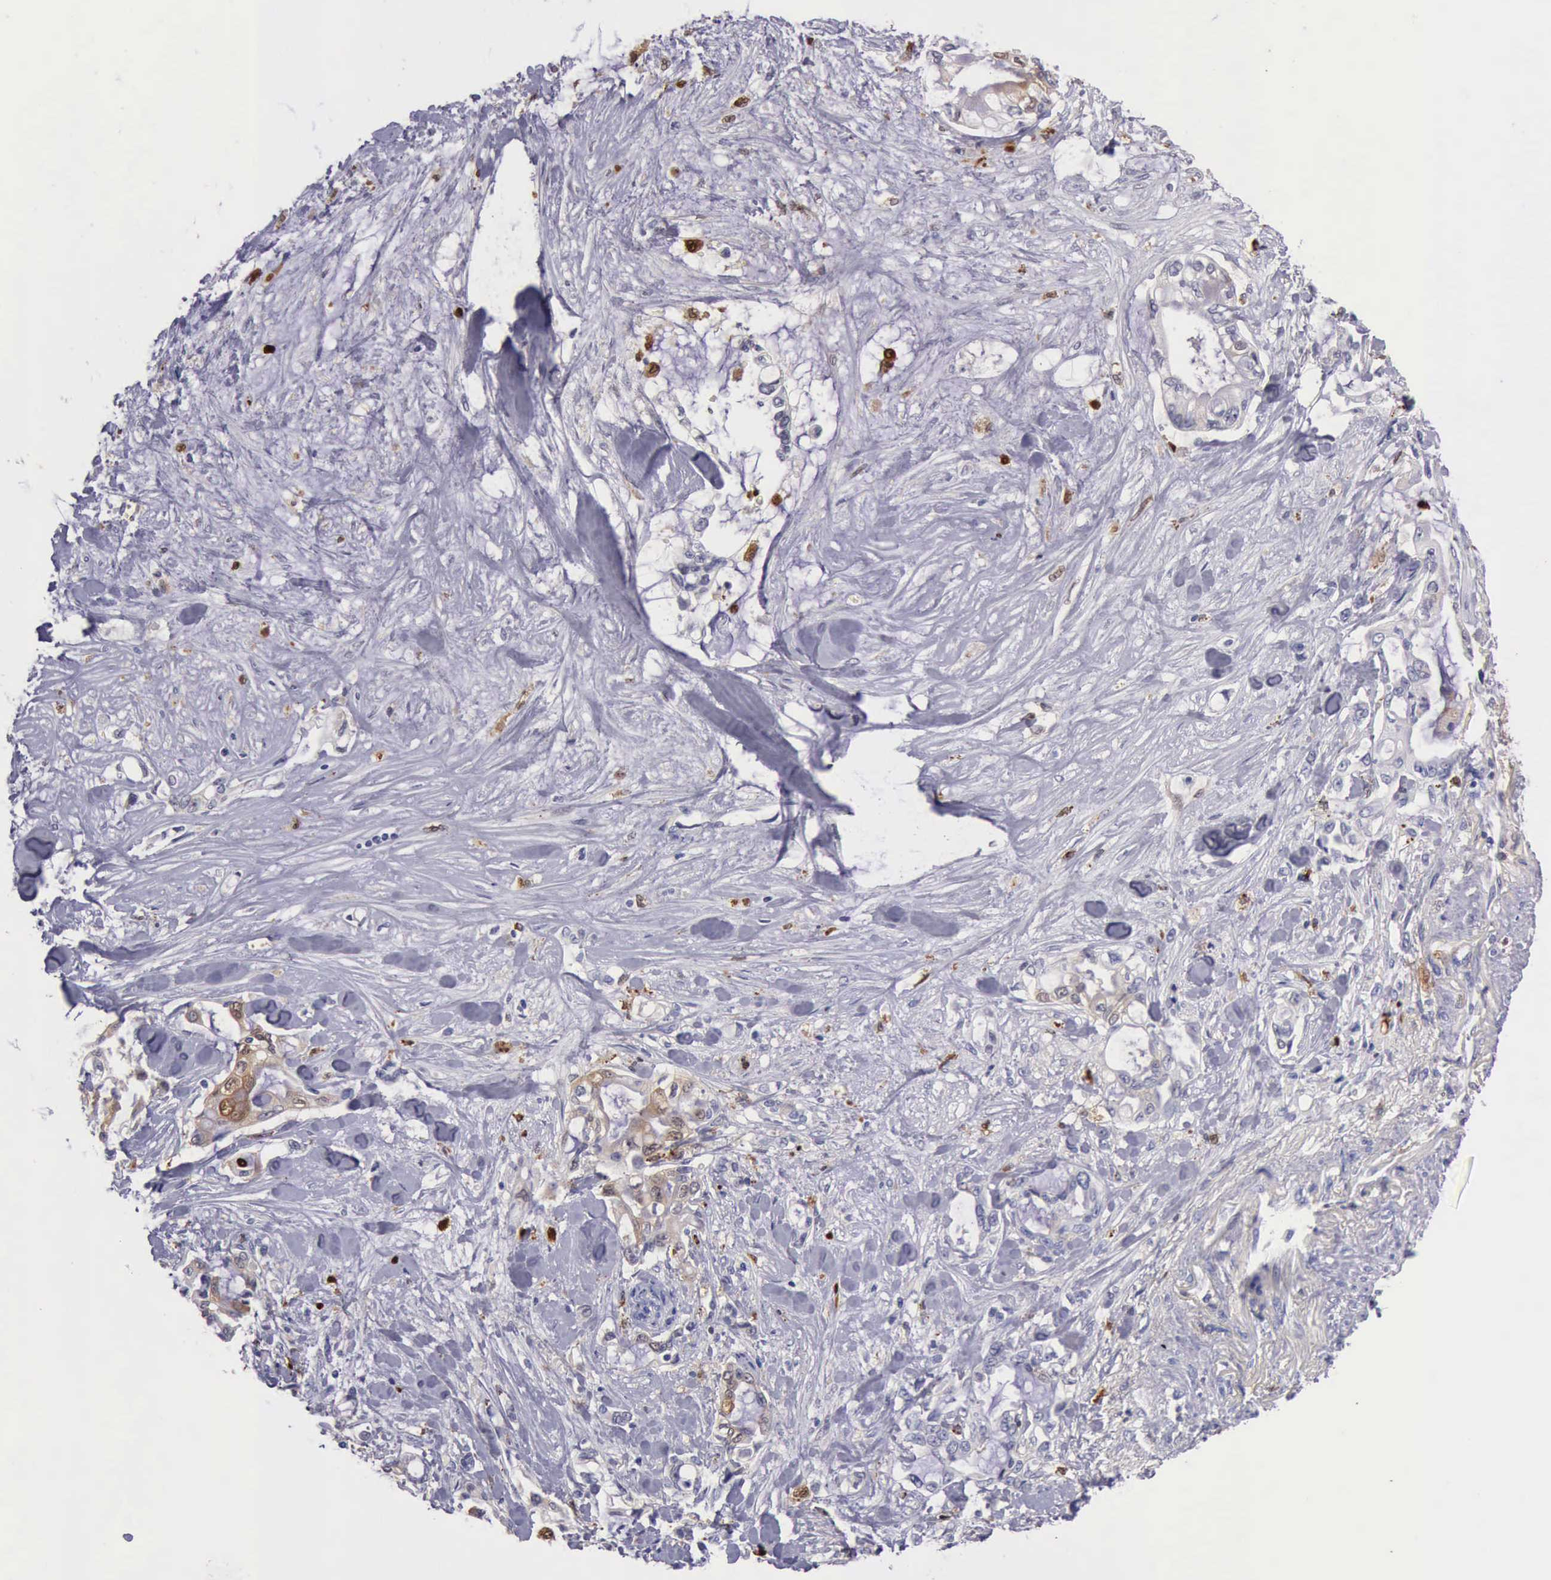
{"staining": {"intensity": "negative", "quantity": "none", "location": "none"}, "tissue": "pancreatic cancer", "cell_type": "Tumor cells", "image_type": "cancer", "snomed": [{"axis": "morphology", "description": "Adenocarcinoma, NOS"}, {"axis": "topography", "description": "Pancreas"}], "caption": "There is no significant expression in tumor cells of pancreatic cancer (adenocarcinoma). (Brightfield microscopy of DAB (3,3'-diaminobenzidine) immunohistochemistry at high magnification).", "gene": "CSTA", "patient": {"sex": "female", "age": 70}}